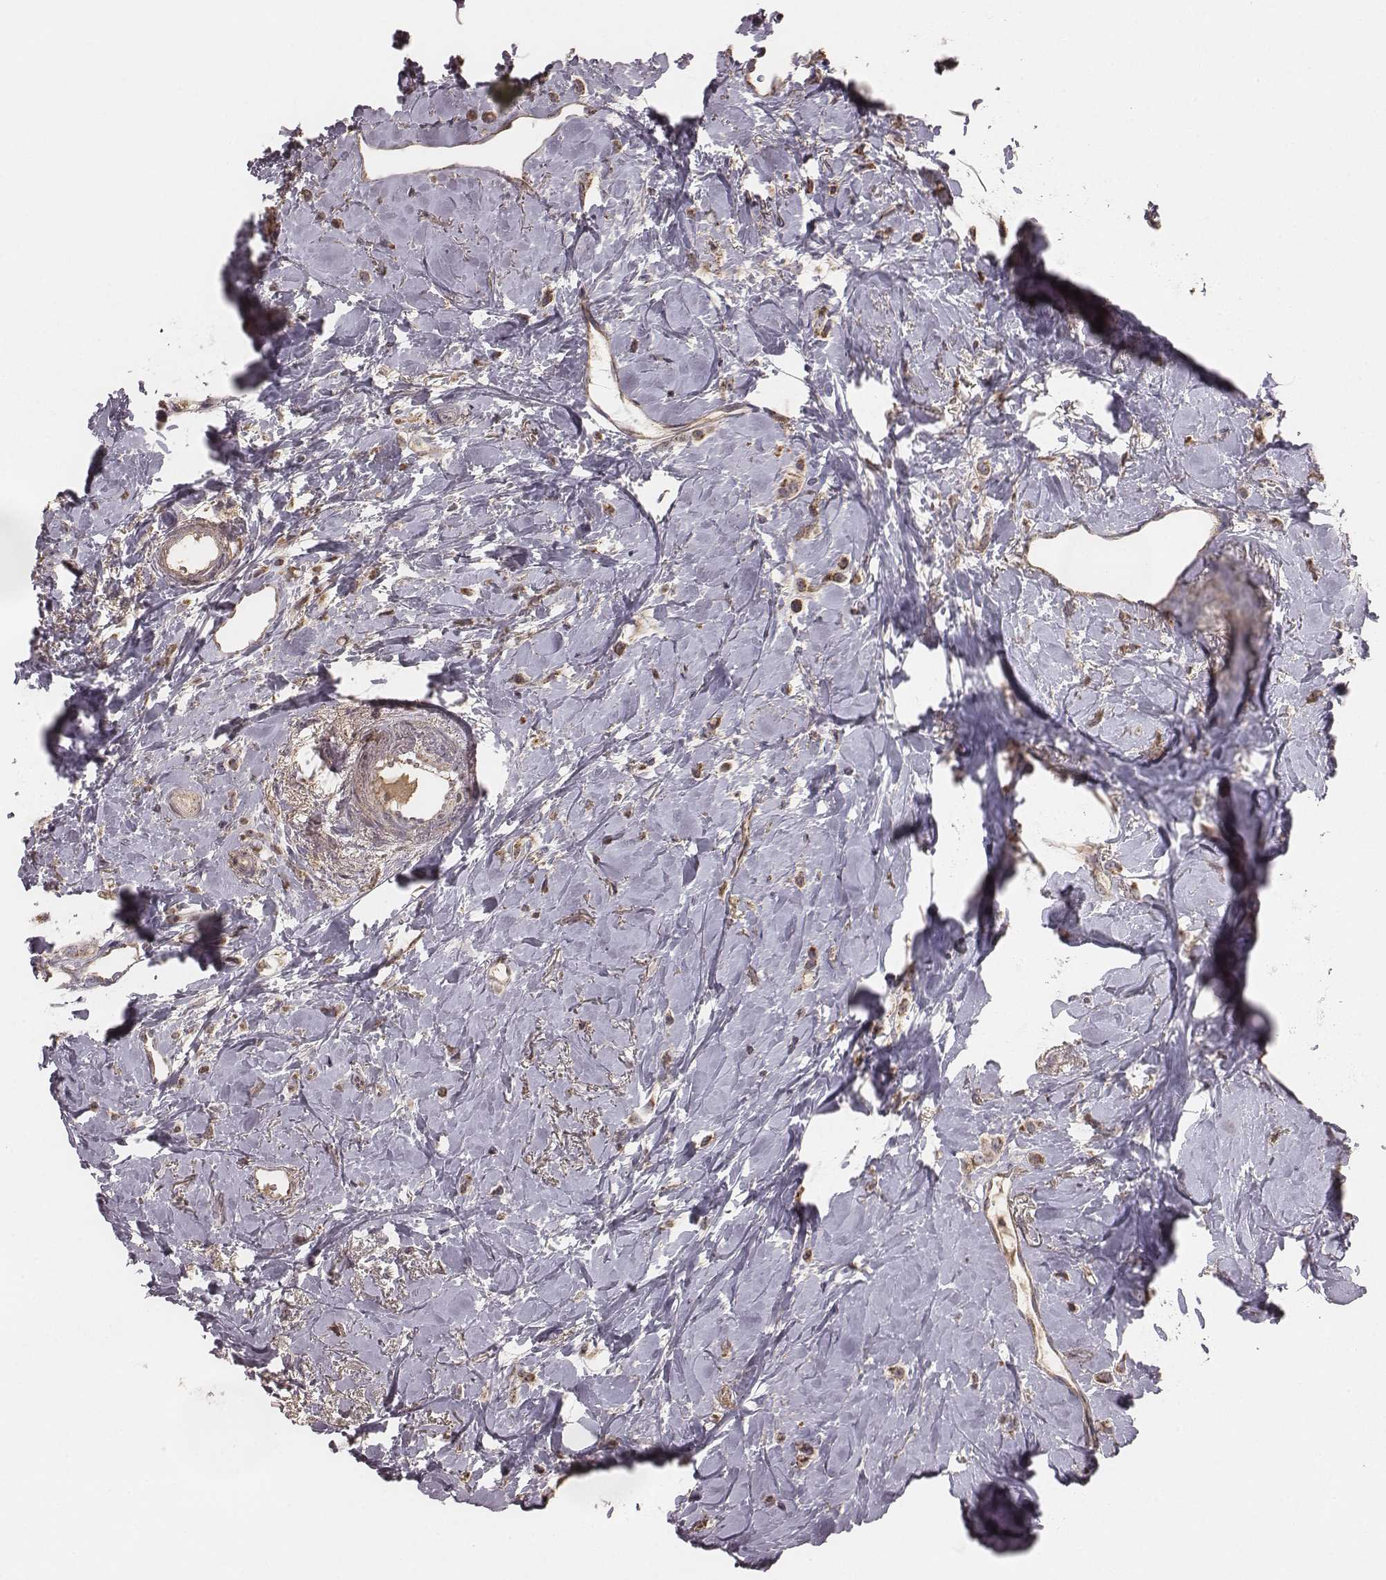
{"staining": {"intensity": "strong", "quantity": ">75%", "location": "cytoplasmic/membranous"}, "tissue": "breast cancer", "cell_type": "Tumor cells", "image_type": "cancer", "snomed": [{"axis": "morphology", "description": "Lobular carcinoma"}, {"axis": "topography", "description": "Breast"}], "caption": "Protein expression analysis of human breast cancer reveals strong cytoplasmic/membranous positivity in approximately >75% of tumor cells.", "gene": "PDCD2L", "patient": {"sex": "female", "age": 66}}